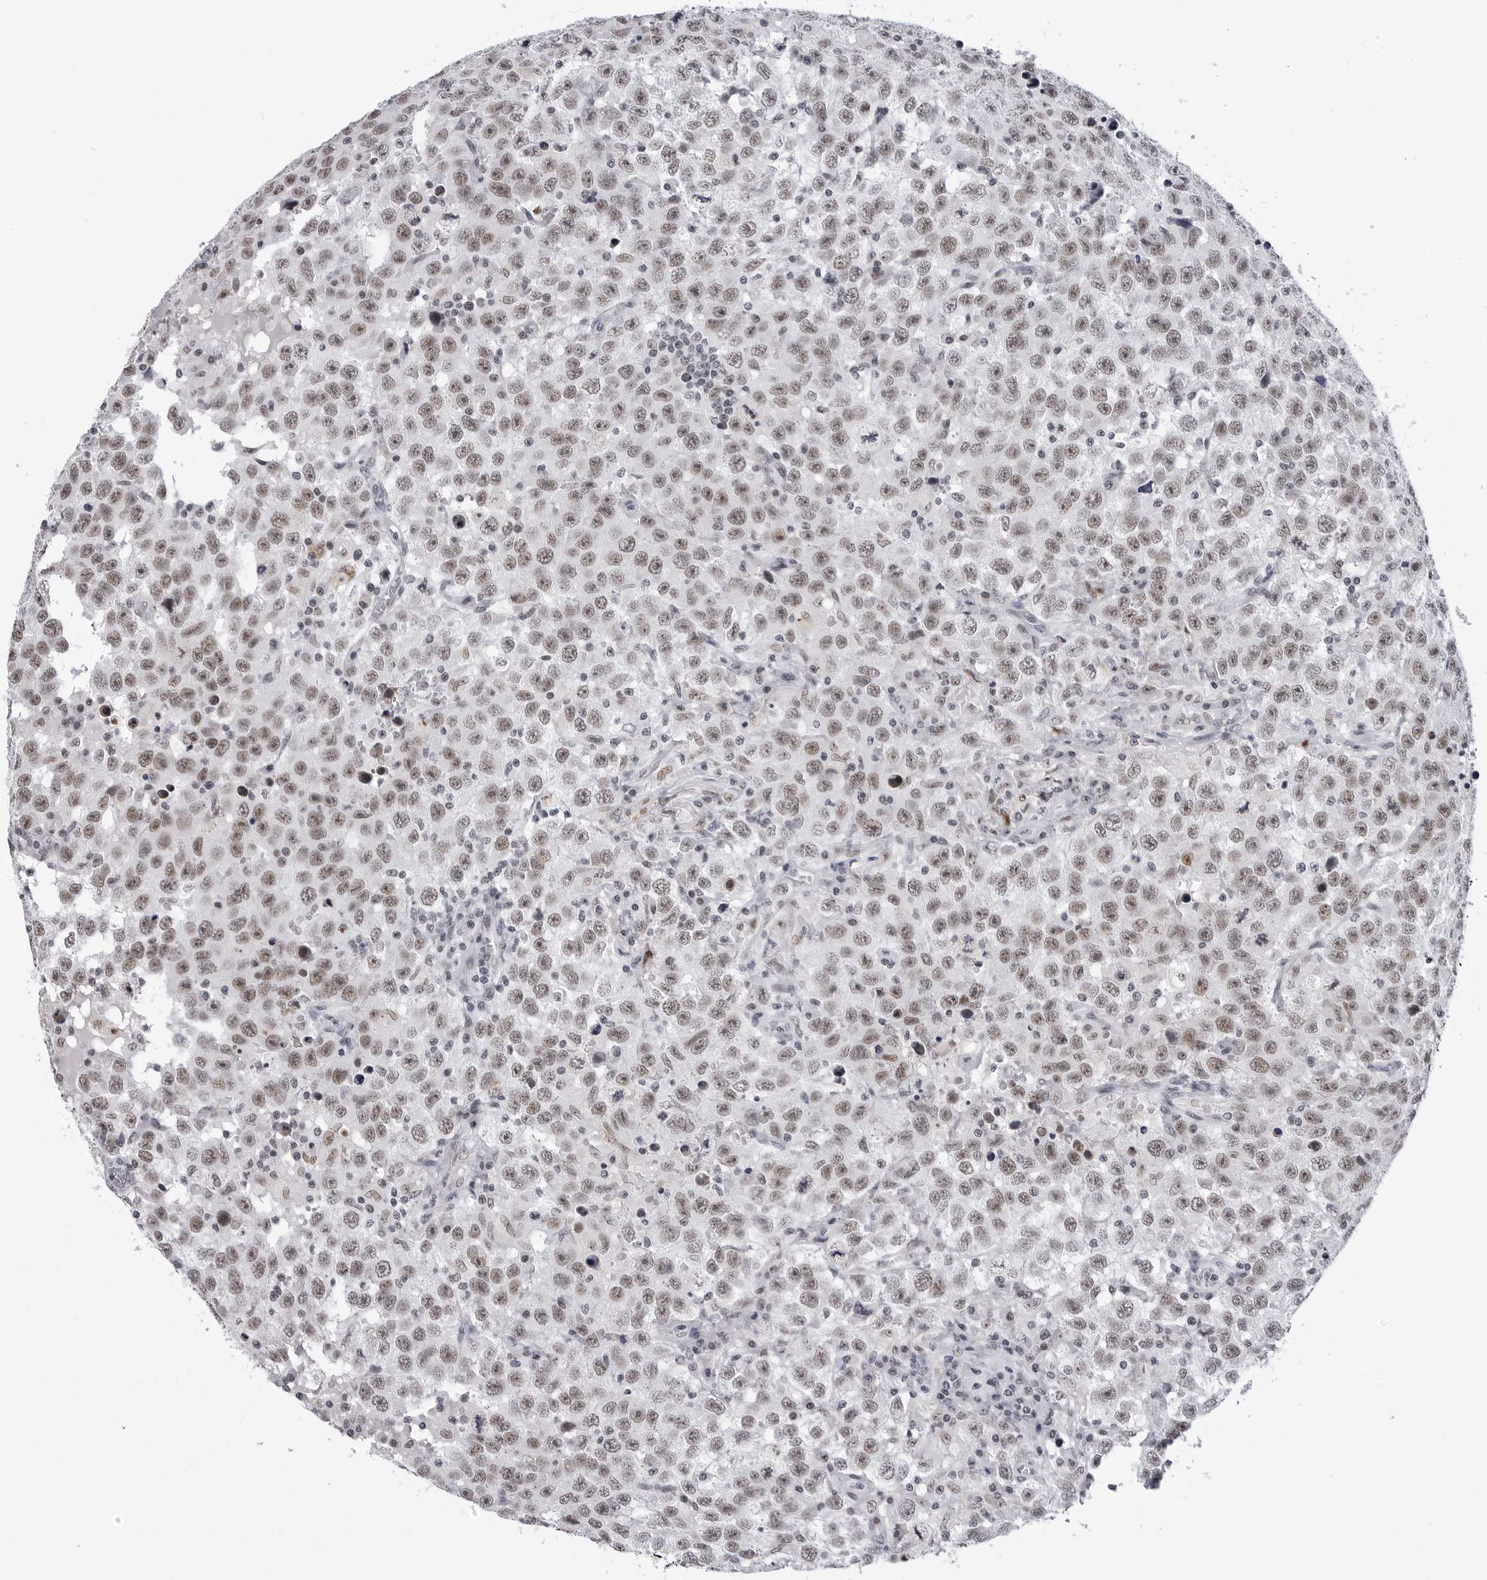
{"staining": {"intensity": "moderate", "quantity": ">75%", "location": "nuclear"}, "tissue": "testis cancer", "cell_type": "Tumor cells", "image_type": "cancer", "snomed": [{"axis": "morphology", "description": "Seminoma, NOS"}, {"axis": "topography", "description": "Testis"}], "caption": "Human testis seminoma stained for a protein (brown) reveals moderate nuclear positive staining in about >75% of tumor cells.", "gene": "SF3B4", "patient": {"sex": "male", "age": 41}}